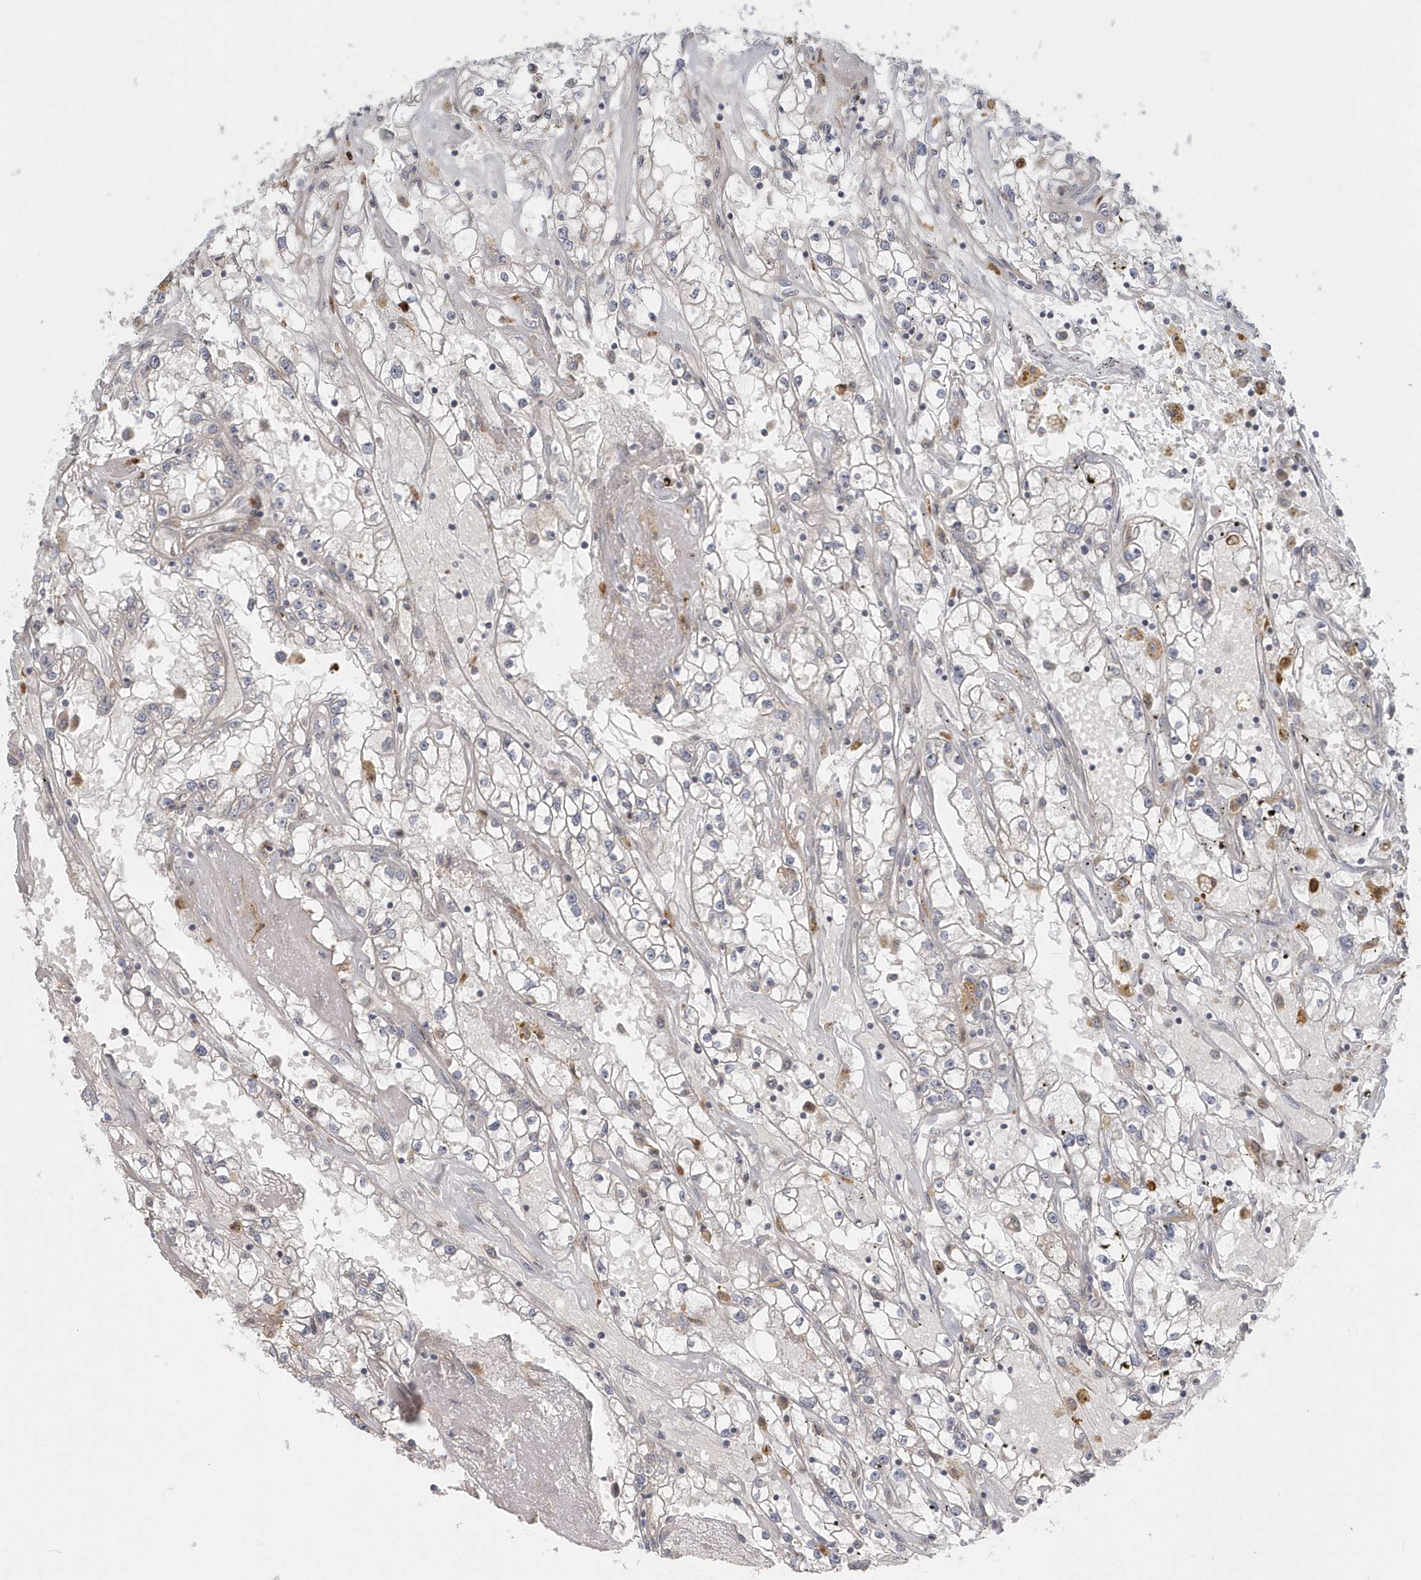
{"staining": {"intensity": "negative", "quantity": "none", "location": "none"}, "tissue": "renal cancer", "cell_type": "Tumor cells", "image_type": "cancer", "snomed": [{"axis": "morphology", "description": "Adenocarcinoma, NOS"}, {"axis": "topography", "description": "Kidney"}], "caption": "Immunohistochemical staining of renal cancer shows no significant staining in tumor cells.", "gene": "NAPB", "patient": {"sex": "male", "age": 56}}